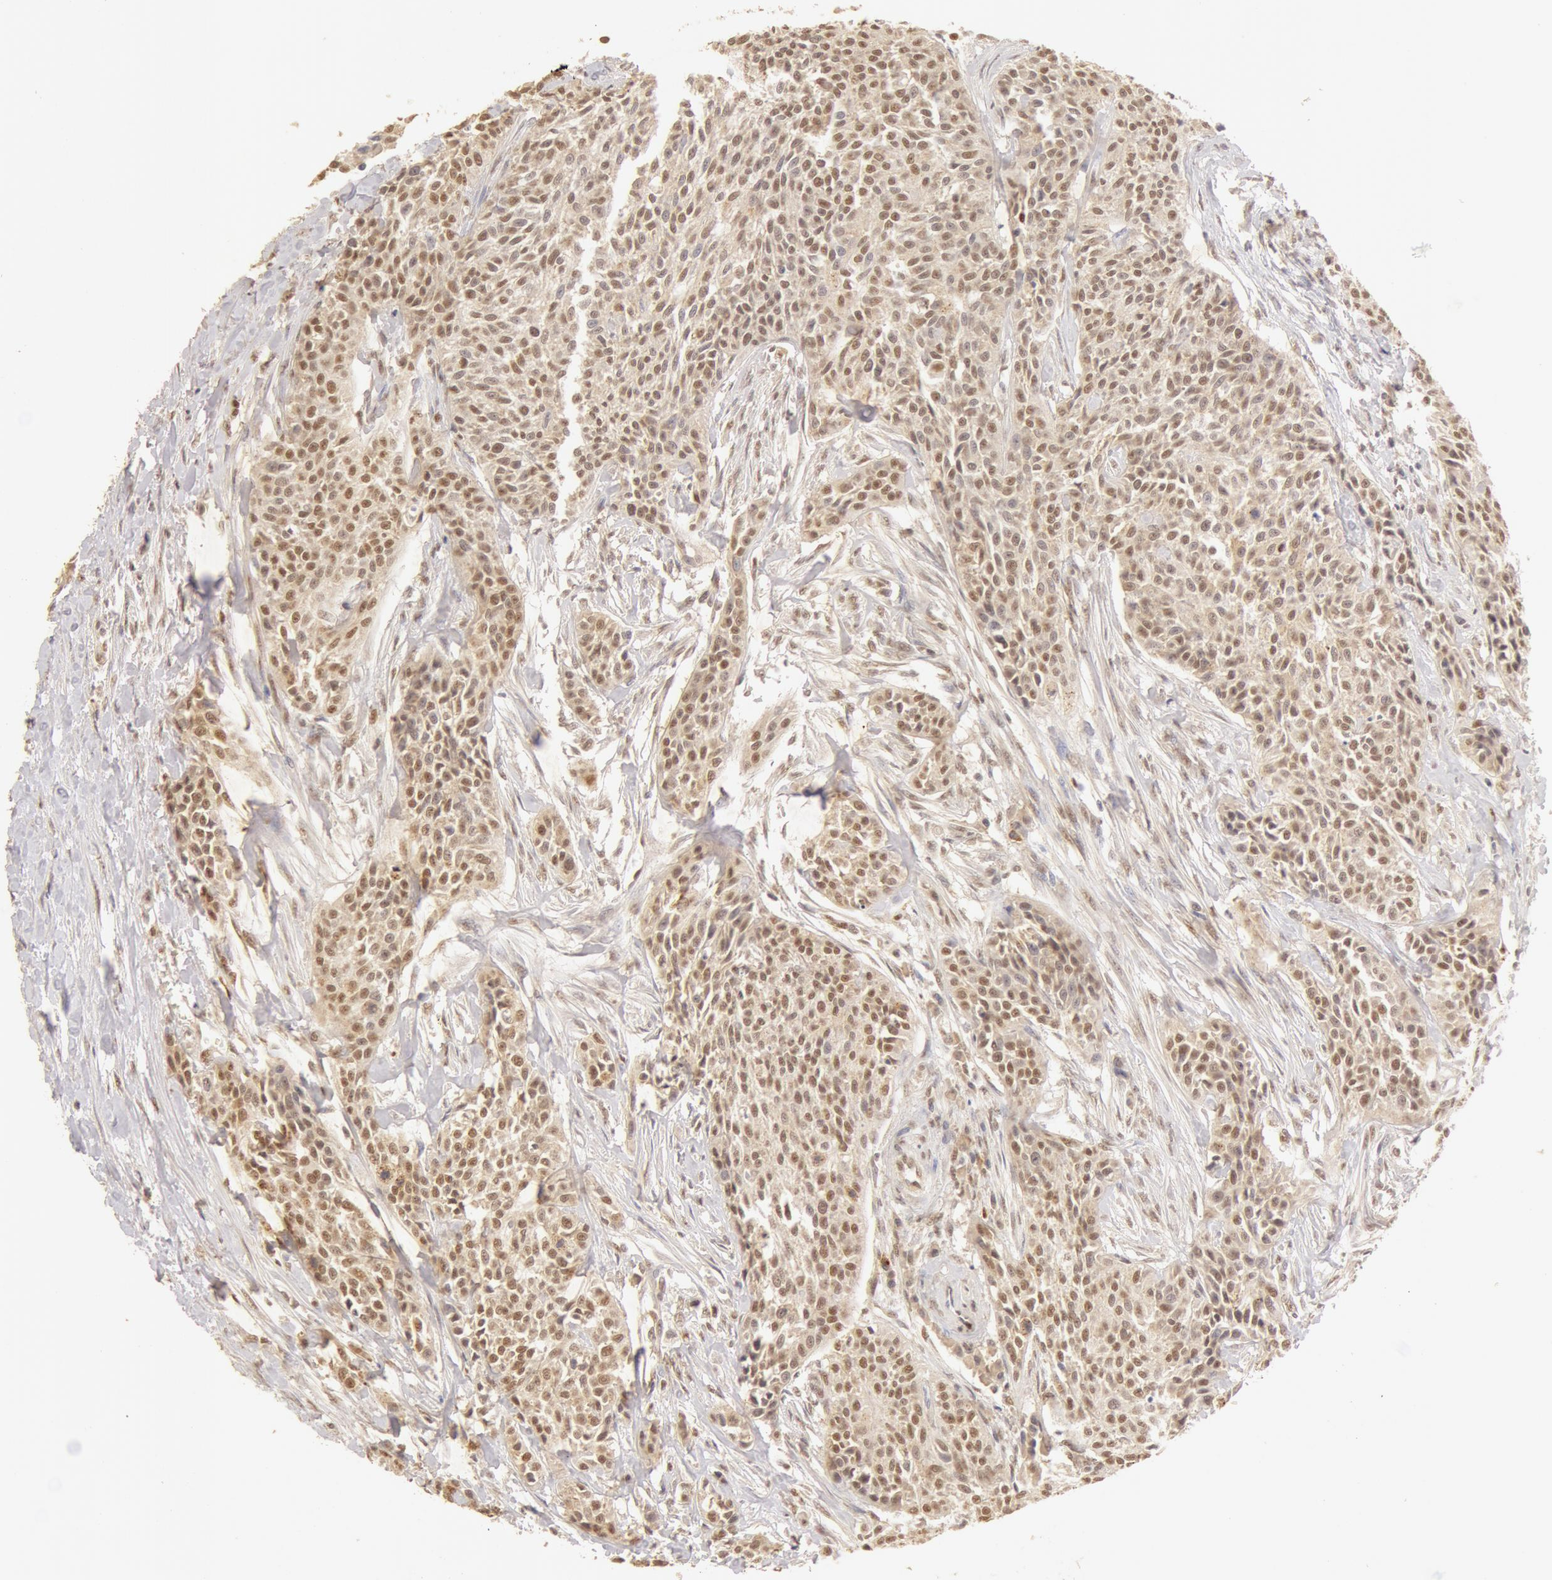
{"staining": {"intensity": "moderate", "quantity": ">75%", "location": "cytoplasmic/membranous,nuclear"}, "tissue": "urothelial cancer", "cell_type": "Tumor cells", "image_type": "cancer", "snomed": [{"axis": "morphology", "description": "Urothelial carcinoma, High grade"}, {"axis": "topography", "description": "Urinary bladder"}], "caption": "This is an image of immunohistochemistry (IHC) staining of high-grade urothelial carcinoma, which shows moderate positivity in the cytoplasmic/membranous and nuclear of tumor cells.", "gene": "SNRNP70", "patient": {"sex": "male", "age": 56}}